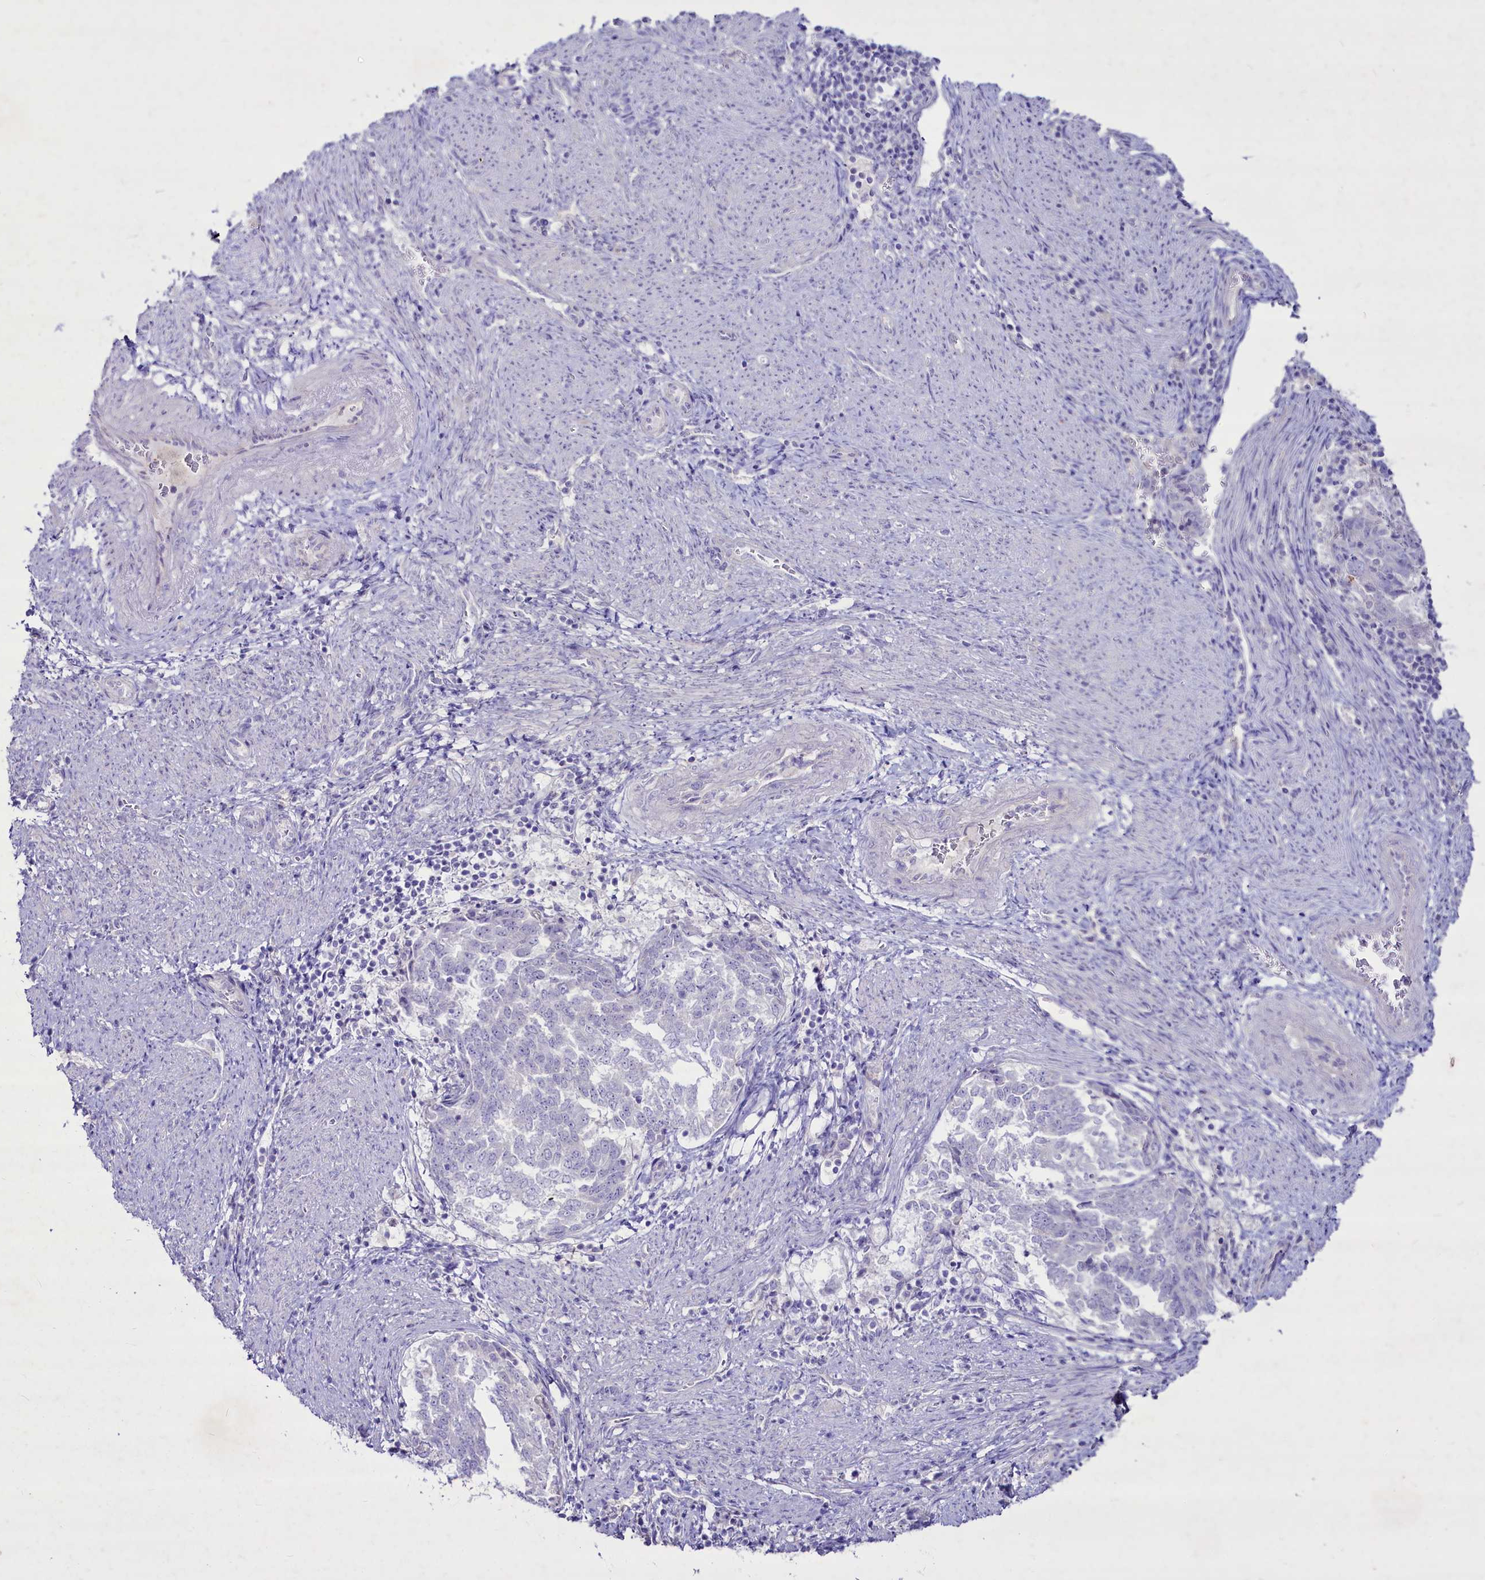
{"staining": {"intensity": "negative", "quantity": "none", "location": "none"}, "tissue": "endometrial cancer", "cell_type": "Tumor cells", "image_type": "cancer", "snomed": [{"axis": "morphology", "description": "Adenocarcinoma, NOS"}, {"axis": "topography", "description": "Endometrium"}], "caption": "Immunohistochemical staining of human endometrial cancer (adenocarcinoma) shows no significant staining in tumor cells.", "gene": "FAM209B", "patient": {"sex": "female", "age": 80}}